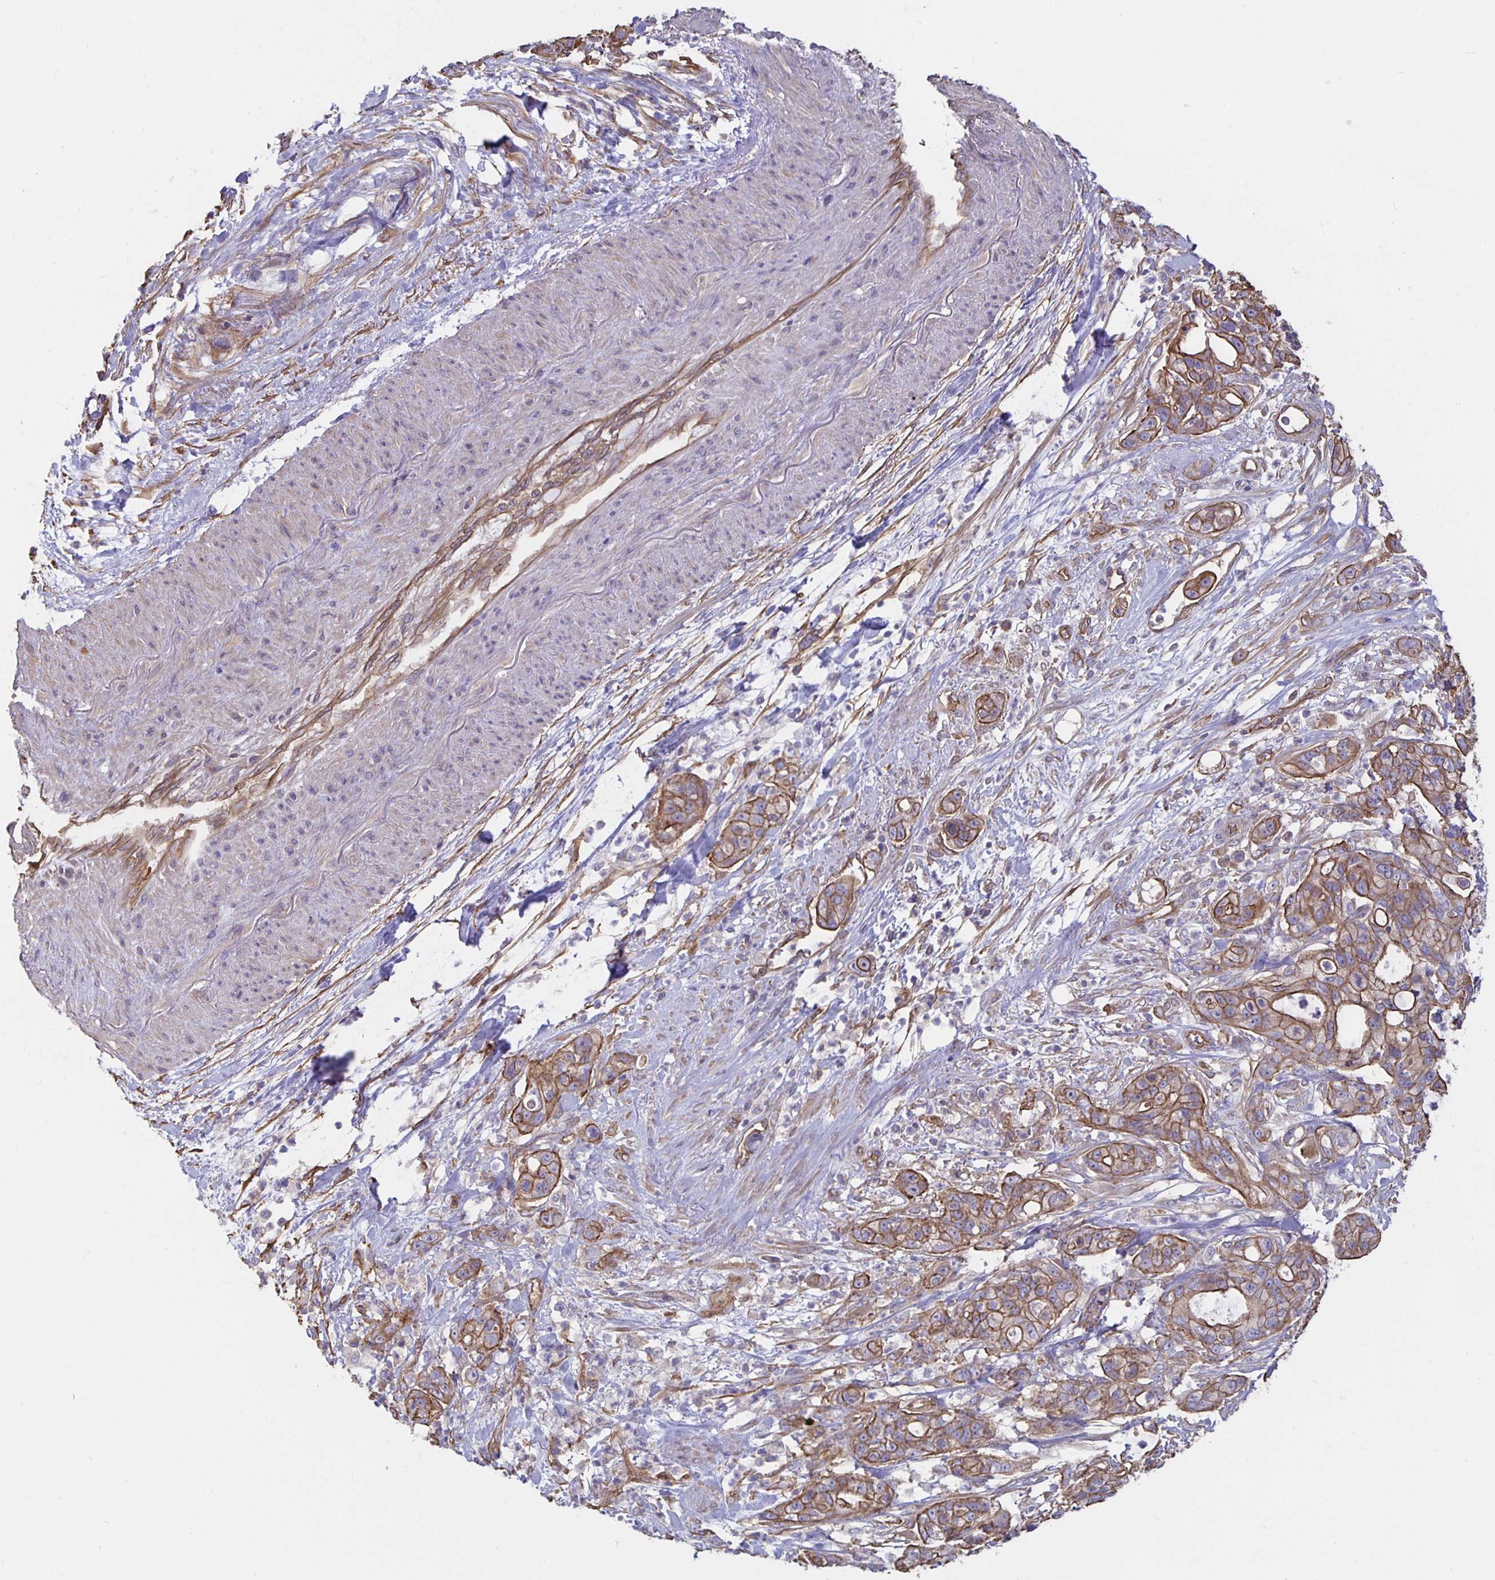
{"staining": {"intensity": "moderate", "quantity": ">75%", "location": "cytoplasmic/membranous"}, "tissue": "pancreatic cancer", "cell_type": "Tumor cells", "image_type": "cancer", "snomed": [{"axis": "morphology", "description": "Adenocarcinoma, NOS"}, {"axis": "topography", "description": "Pancreas"}], "caption": "A brown stain shows moderate cytoplasmic/membranous staining of a protein in pancreatic cancer tumor cells.", "gene": "ARHGEF39", "patient": {"sex": "female", "age": 69}}